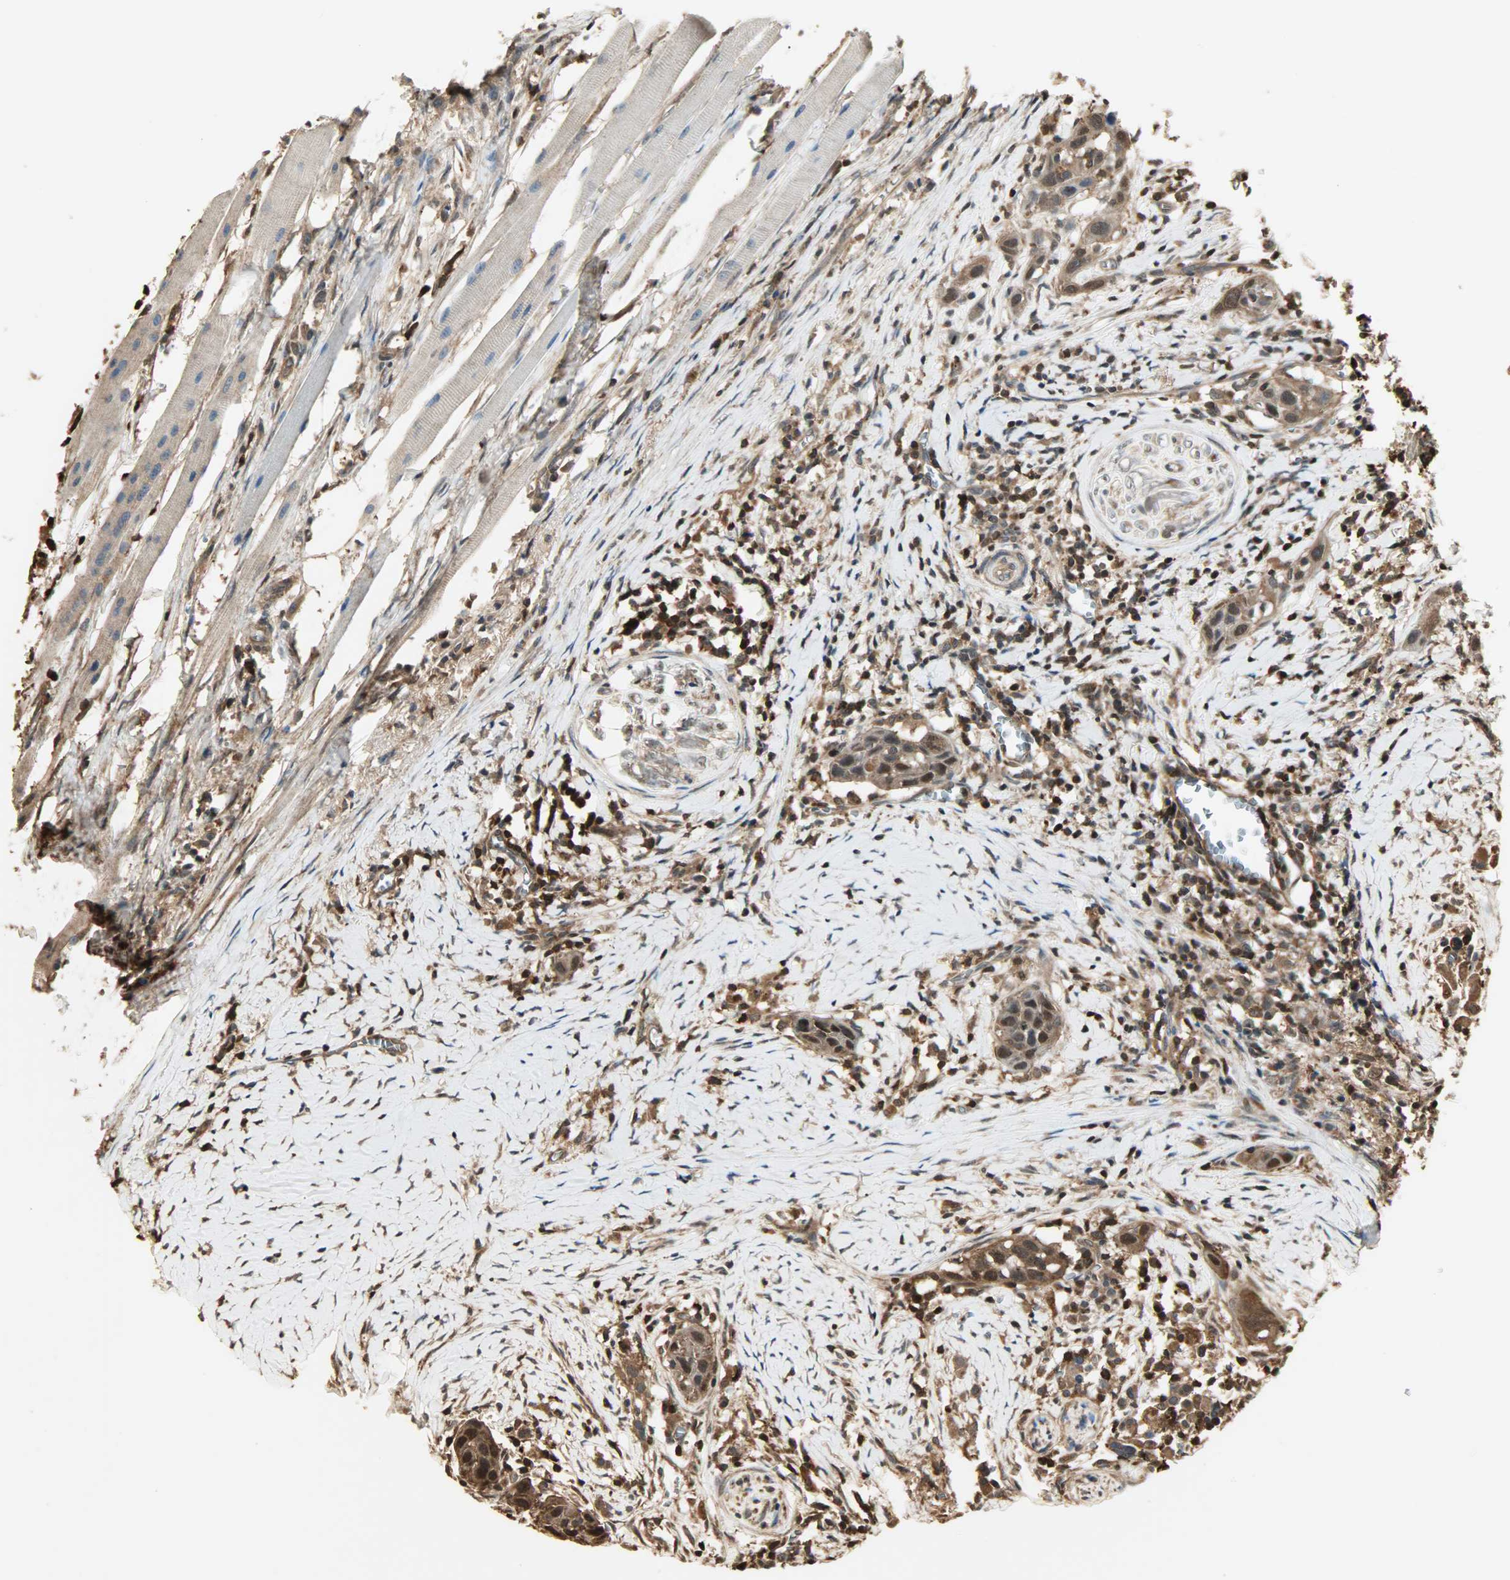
{"staining": {"intensity": "strong", "quantity": ">75%", "location": "cytoplasmic/membranous,nuclear"}, "tissue": "head and neck cancer", "cell_type": "Tumor cells", "image_type": "cancer", "snomed": [{"axis": "morphology", "description": "Normal tissue, NOS"}, {"axis": "morphology", "description": "Squamous cell carcinoma, NOS"}, {"axis": "topography", "description": "Oral tissue"}, {"axis": "topography", "description": "Head-Neck"}], "caption": "High-power microscopy captured an IHC histopathology image of head and neck cancer, revealing strong cytoplasmic/membranous and nuclear expression in about >75% of tumor cells.", "gene": "YWHAZ", "patient": {"sex": "female", "age": 50}}